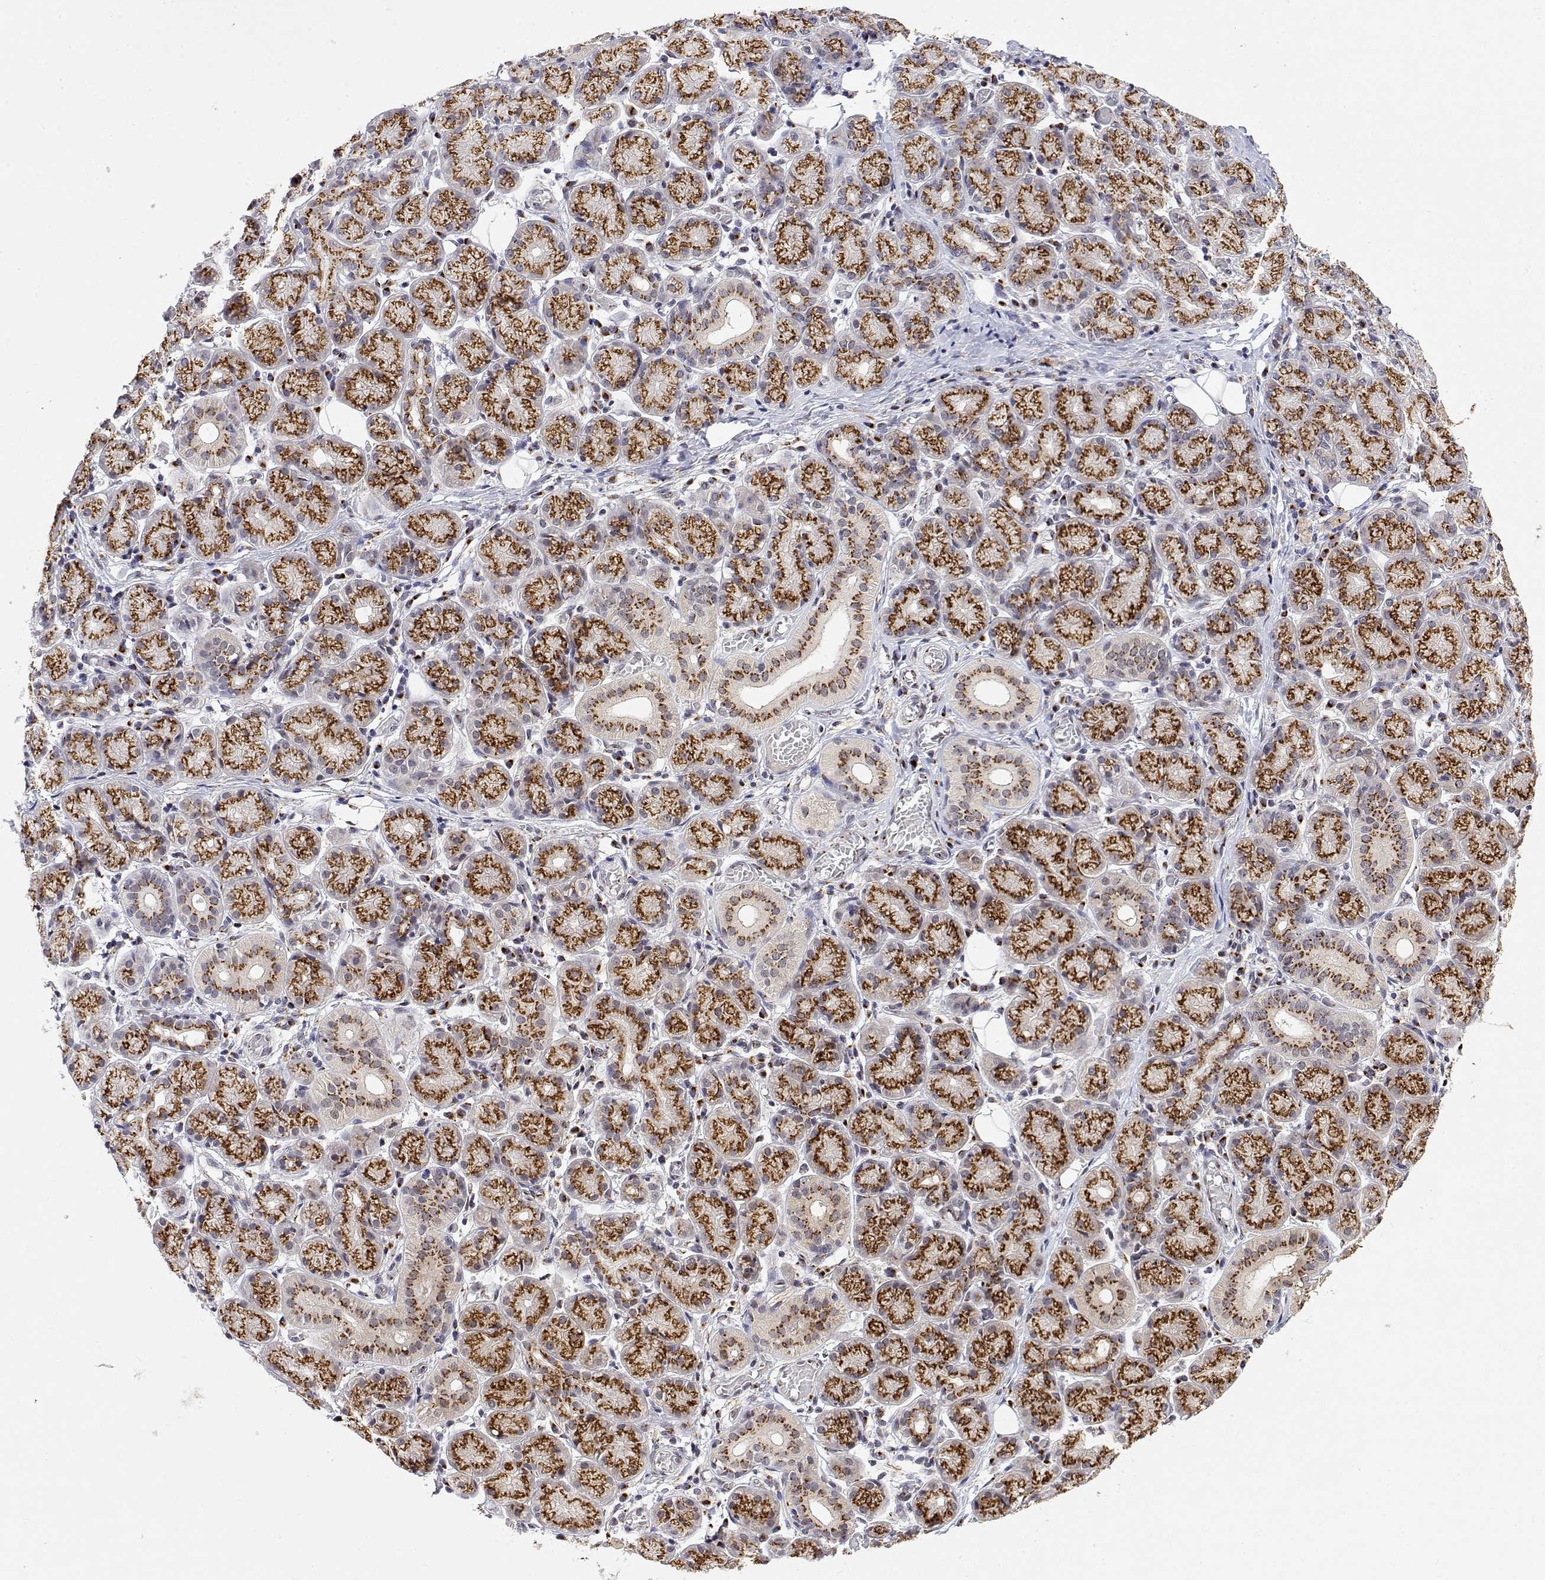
{"staining": {"intensity": "strong", "quantity": ">75%", "location": "cytoplasmic/membranous"}, "tissue": "salivary gland", "cell_type": "Glandular cells", "image_type": "normal", "snomed": [{"axis": "morphology", "description": "Normal tissue, NOS"}, {"axis": "topography", "description": "Salivary gland"}, {"axis": "topography", "description": "Peripheral nerve tissue"}], "caption": "A high-resolution photomicrograph shows immunohistochemistry (IHC) staining of normal salivary gland, which demonstrates strong cytoplasmic/membranous staining in approximately >75% of glandular cells. (Stains: DAB in brown, nuclei in blue, Microscopy: brightfield microscopy at high magnification).", "gene": "YIPF3", "patient": {"sex": "female", "age": 24}}